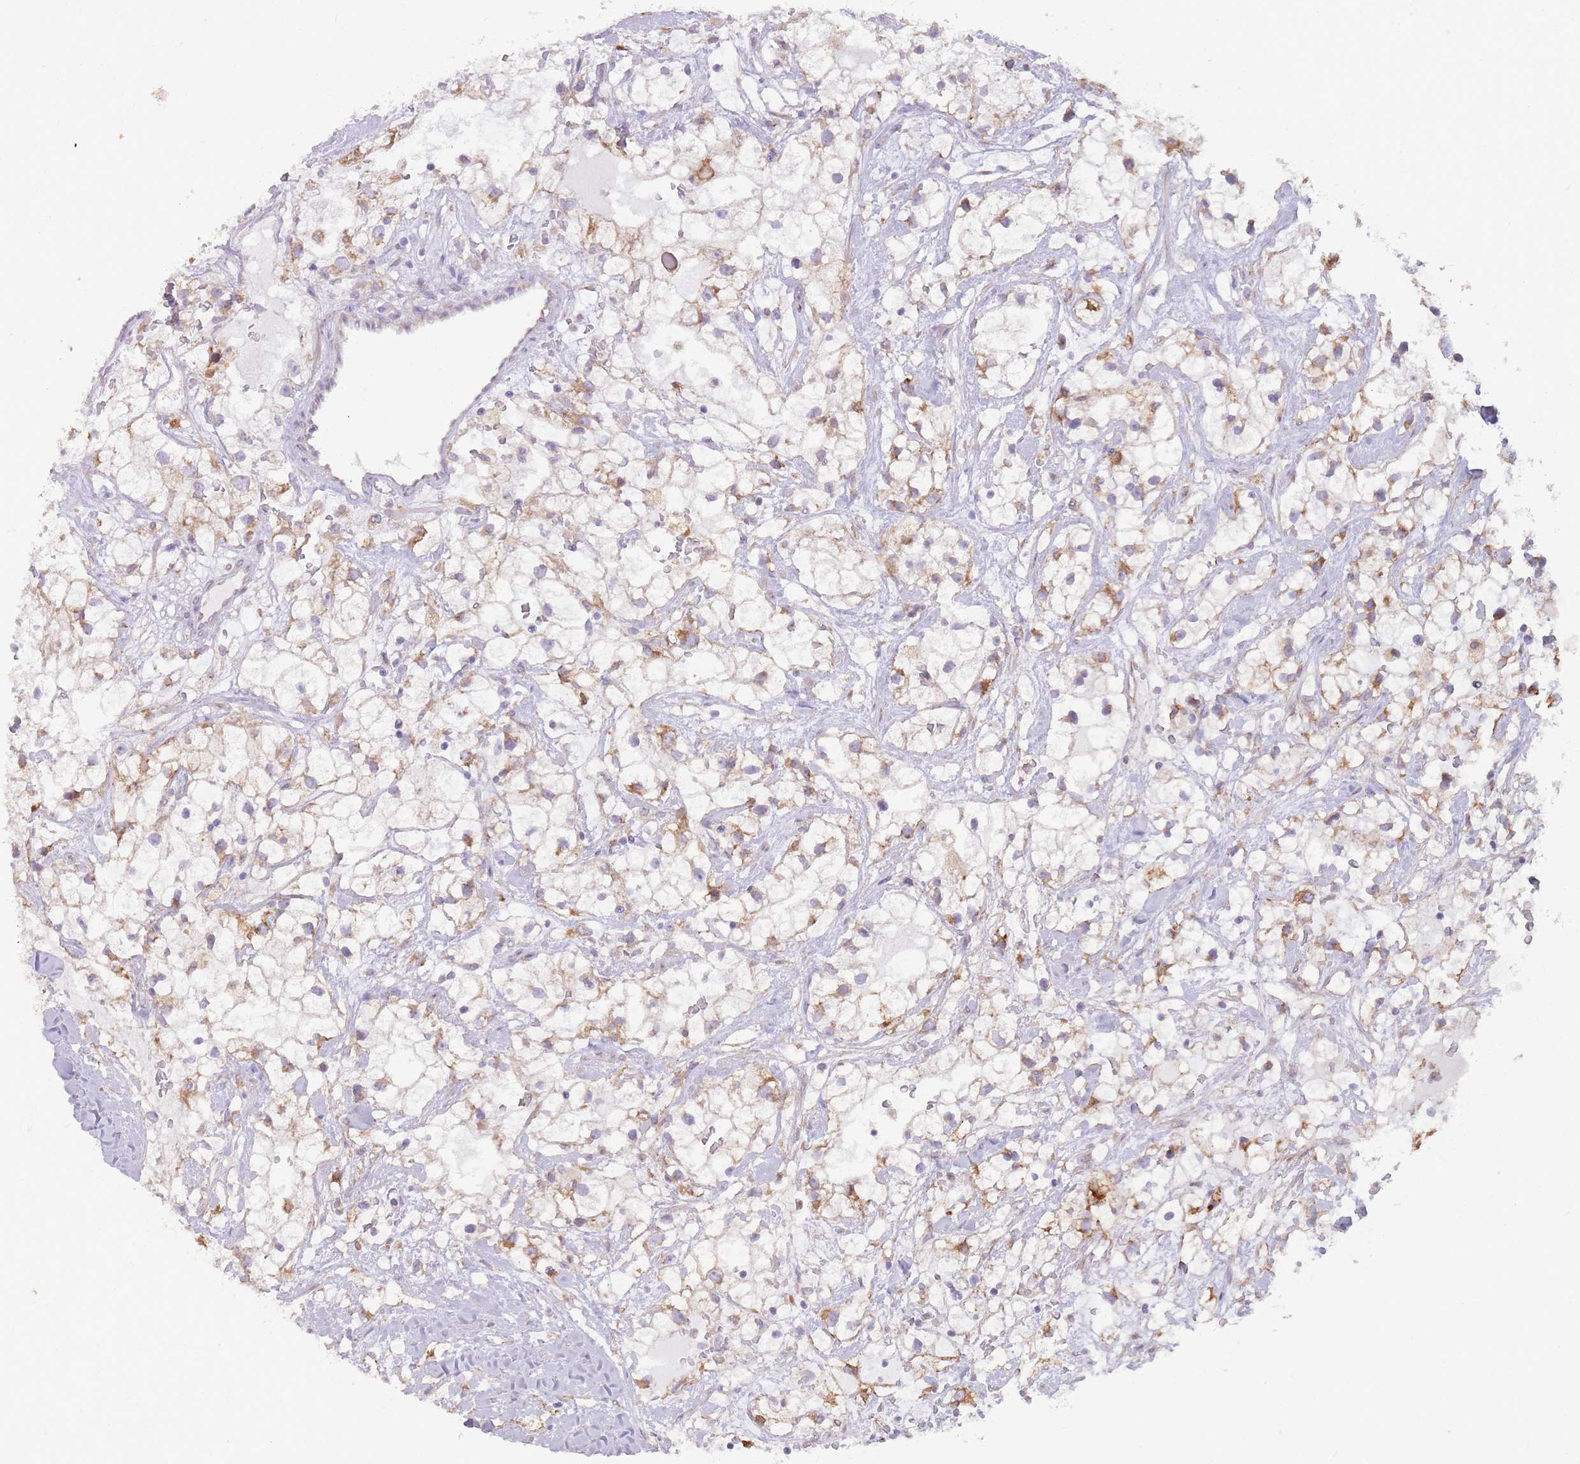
{"staining": {"intensity": "moderate", "quantity": ">75%", "location": "cytoplasmic/membranous"}, "tissue": "renal cancer", "cell_type": "Tumor cells", "image_type": "cancer", "snomed": [{"axis": "morphology", "description": "Adenocarcinoma, NOS"}, {"axis": "topography", "description": "Kidney"}], "caption": "Renal adenocarcinoma tissue displays moderate cytoplasmic/membranous staining in about >75% of tumor cells", "gene": "TRAPPC5", "patient": {"sex": "male", "age": 59}}